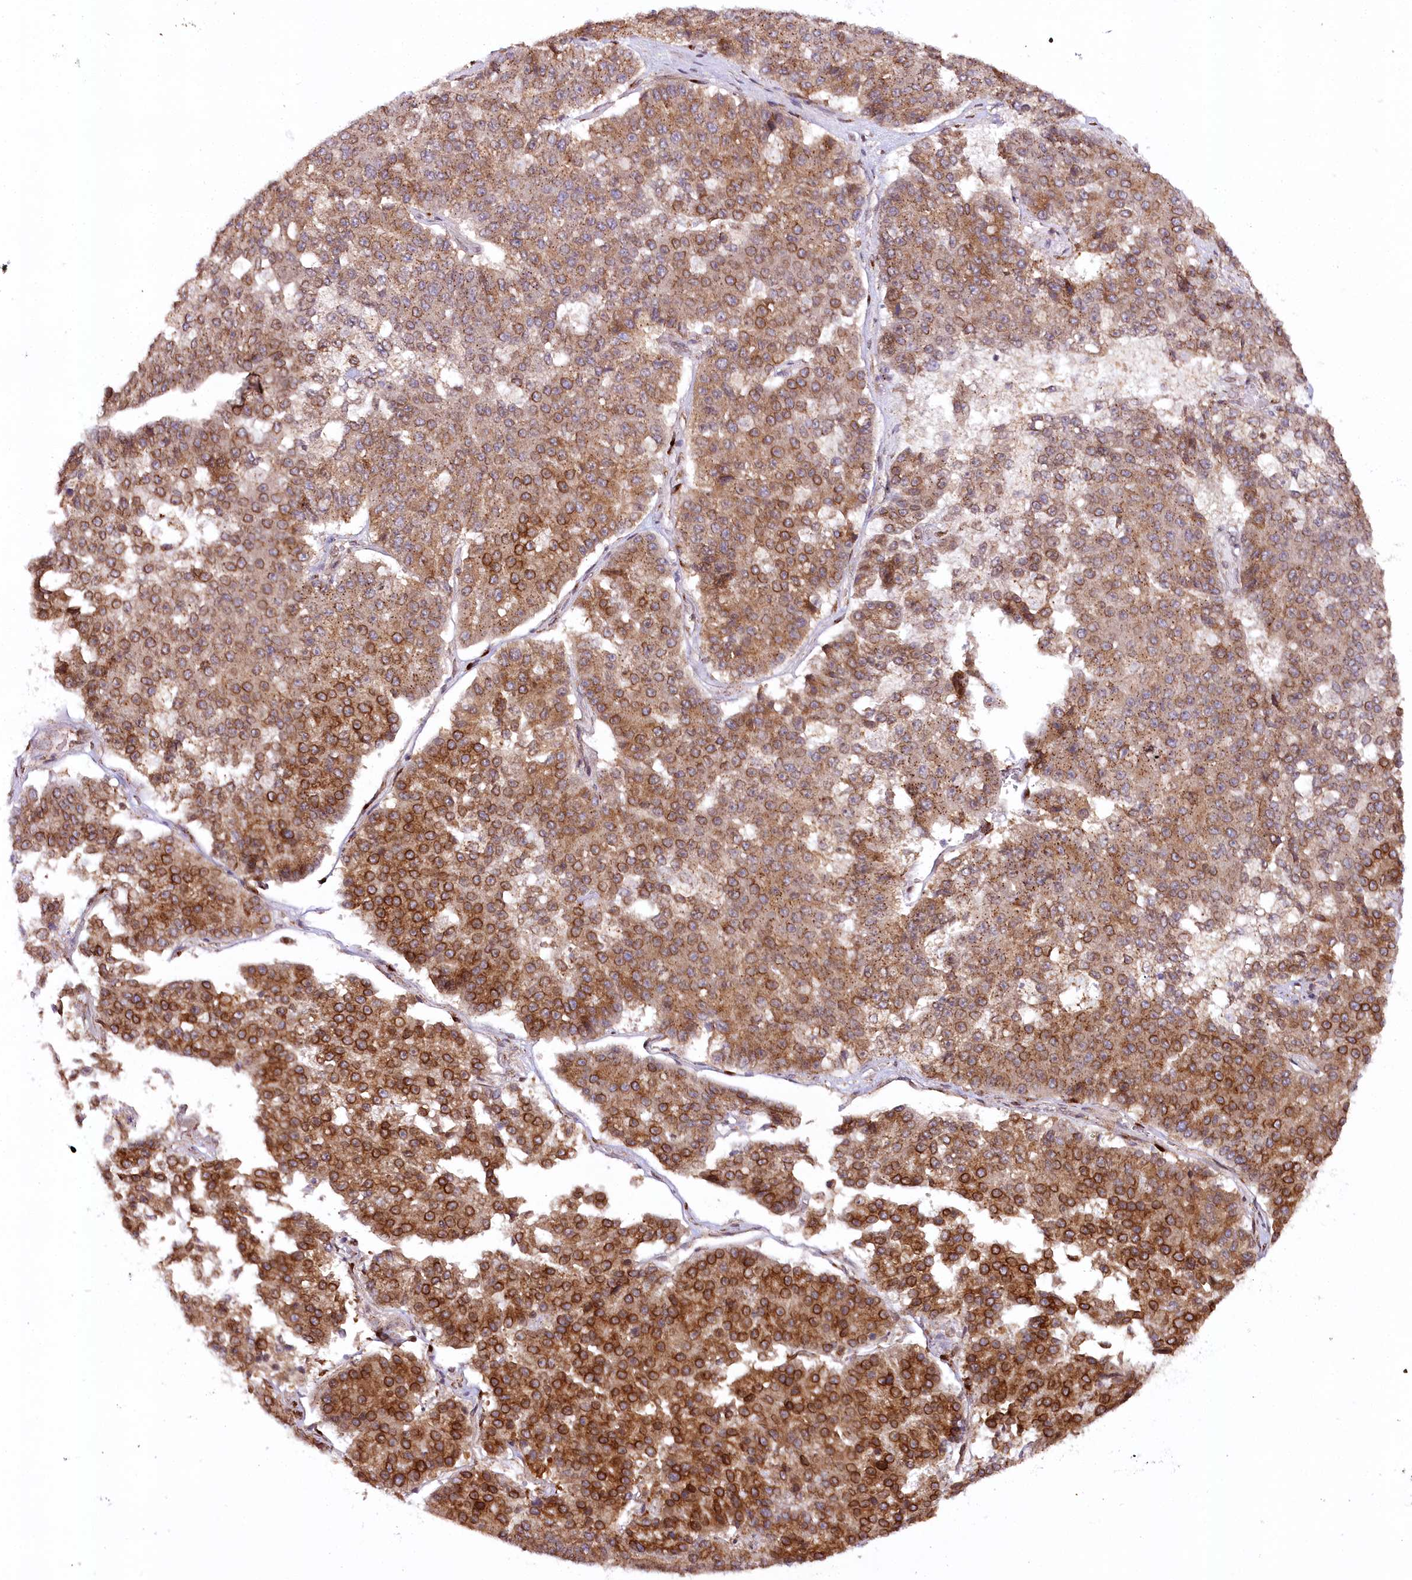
{"staining": {"intensity": "strong", "quantity": ">75%", "location": "cytoplasmic/membranous"}, "tissue": "pancreatic cancer", "cell_type": "Tumor cells", "image_type": "cancer", "snomed": [{"axis": "morphology", "description": "Adenocarcinoma, NOS"}, {"axis": "topography", "description": "Pancreas"}], "caption": "Protein analysis of adenocarcinoma (pancreatic) tissue shows strong cytoplasmic/membranous staining in approximately >75% of tumor cells.", "gene": "COPG1", "patient": {"sex": "male", "age": 50}}